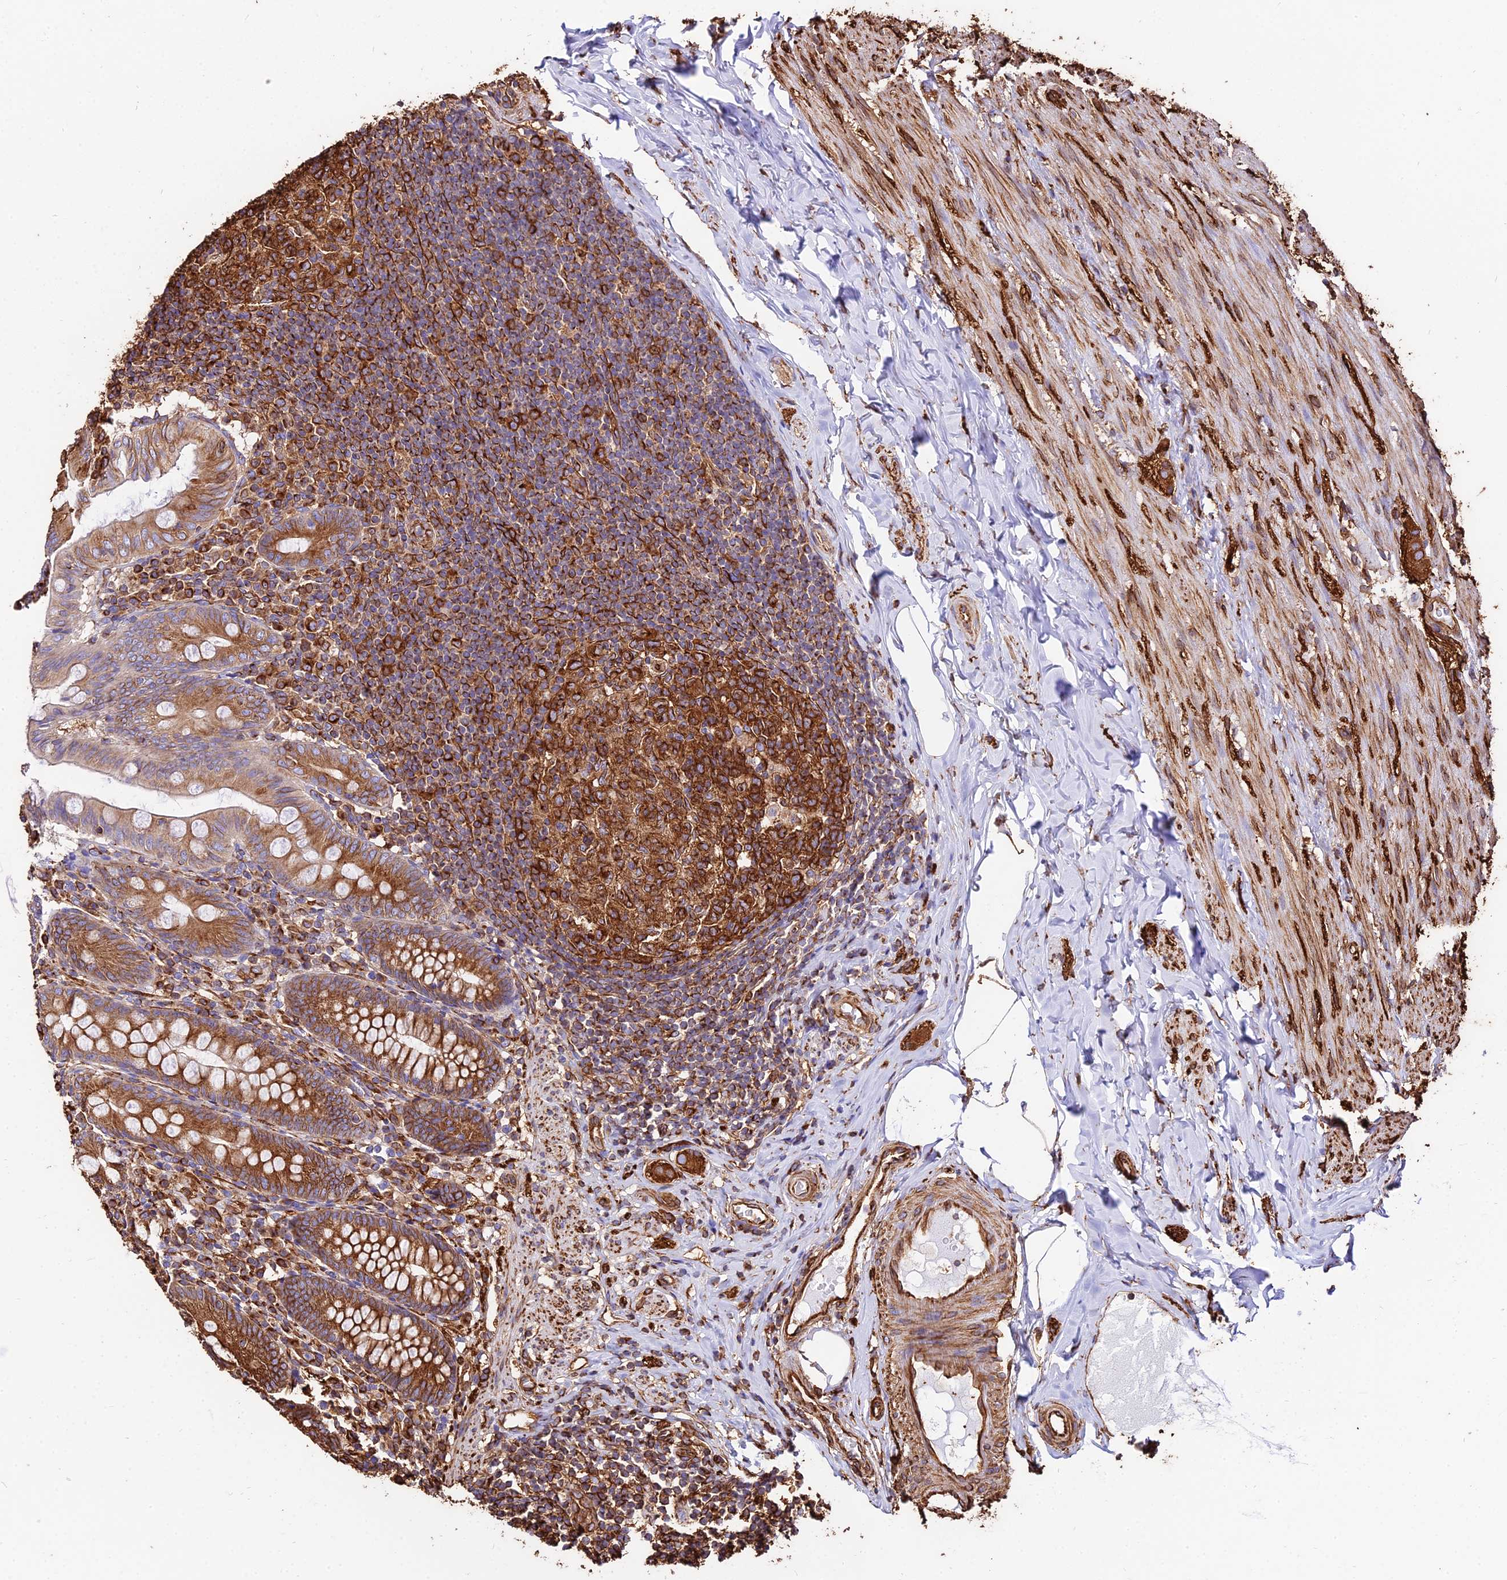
{"staining": {"intensity": "strong", "quantity": ">75%", "location": "cytoplasmic/membranous"}, "tissue": "appendix", "cell_type": "Glandular cells", "image_type": "normal", "snomed": [{"axis": "morphology", "description": "Normal tissue, NOS"}, {"axis": "topography", "description": "Appendix"}], "caption": "An immunohistochemistry (IHC) histopathology image of normal tissue is shown. Protein staining in brown labels strong cytoplasmic/membranous positivity in appendix within glandular cells.", "gene": "TUBA1A", "patient": {"sex": "male", "age": 55}}